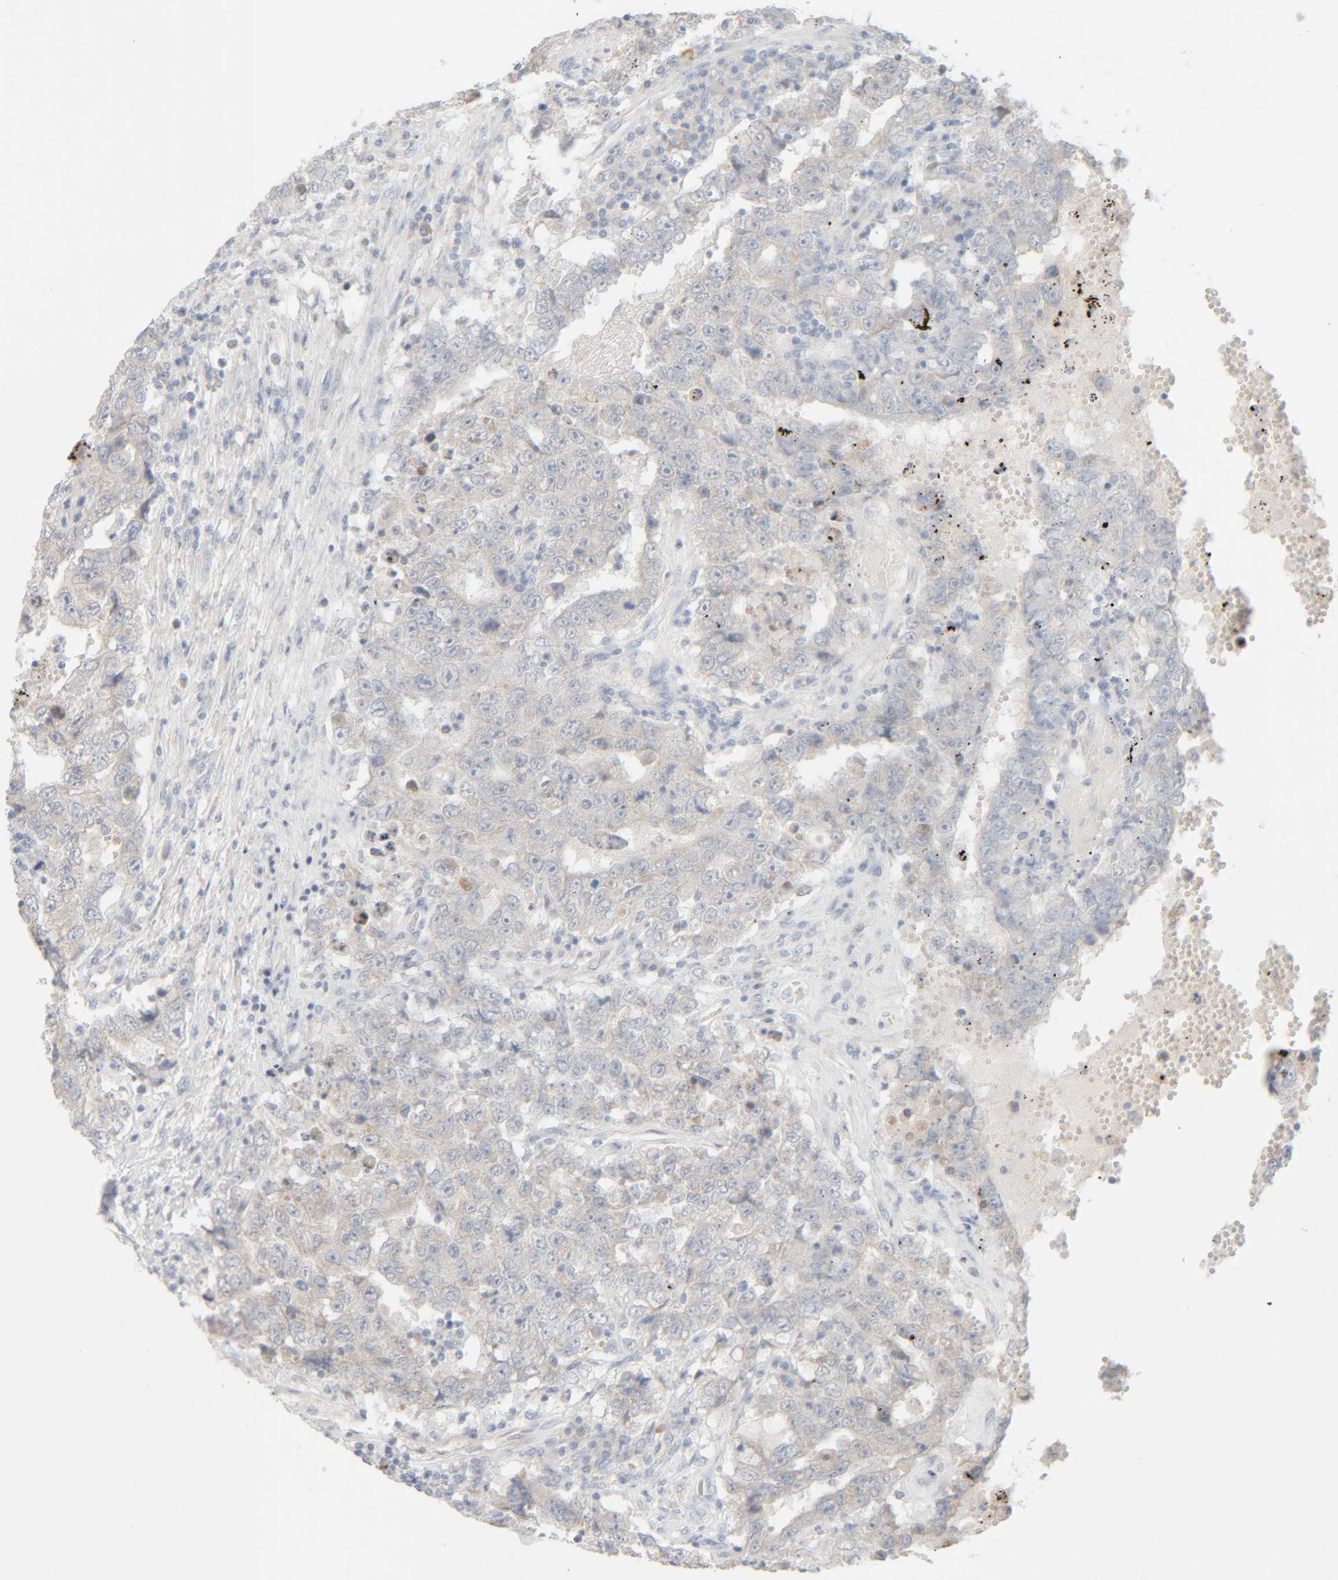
{"staining": {"intensity": "negative", "quantity": "none", "location": "none"}, "tissue": "testis cancer", "cell_type": "Tumor cells", "image_type": "cancer", "snomed": [{"axis": "morphology", "description": "Carcinoma, Embryonal, NOS"}, {"axis": "topography", "description": "Testis"}], "caption": "This histopathology image is of testis cancer stained with IHC to label a protein in brown with the nuclei are counter-stained blue. There is no positivity in tumor cells.", "gene": "RIDA", "patient": {"sex": "male", "age": 26}}